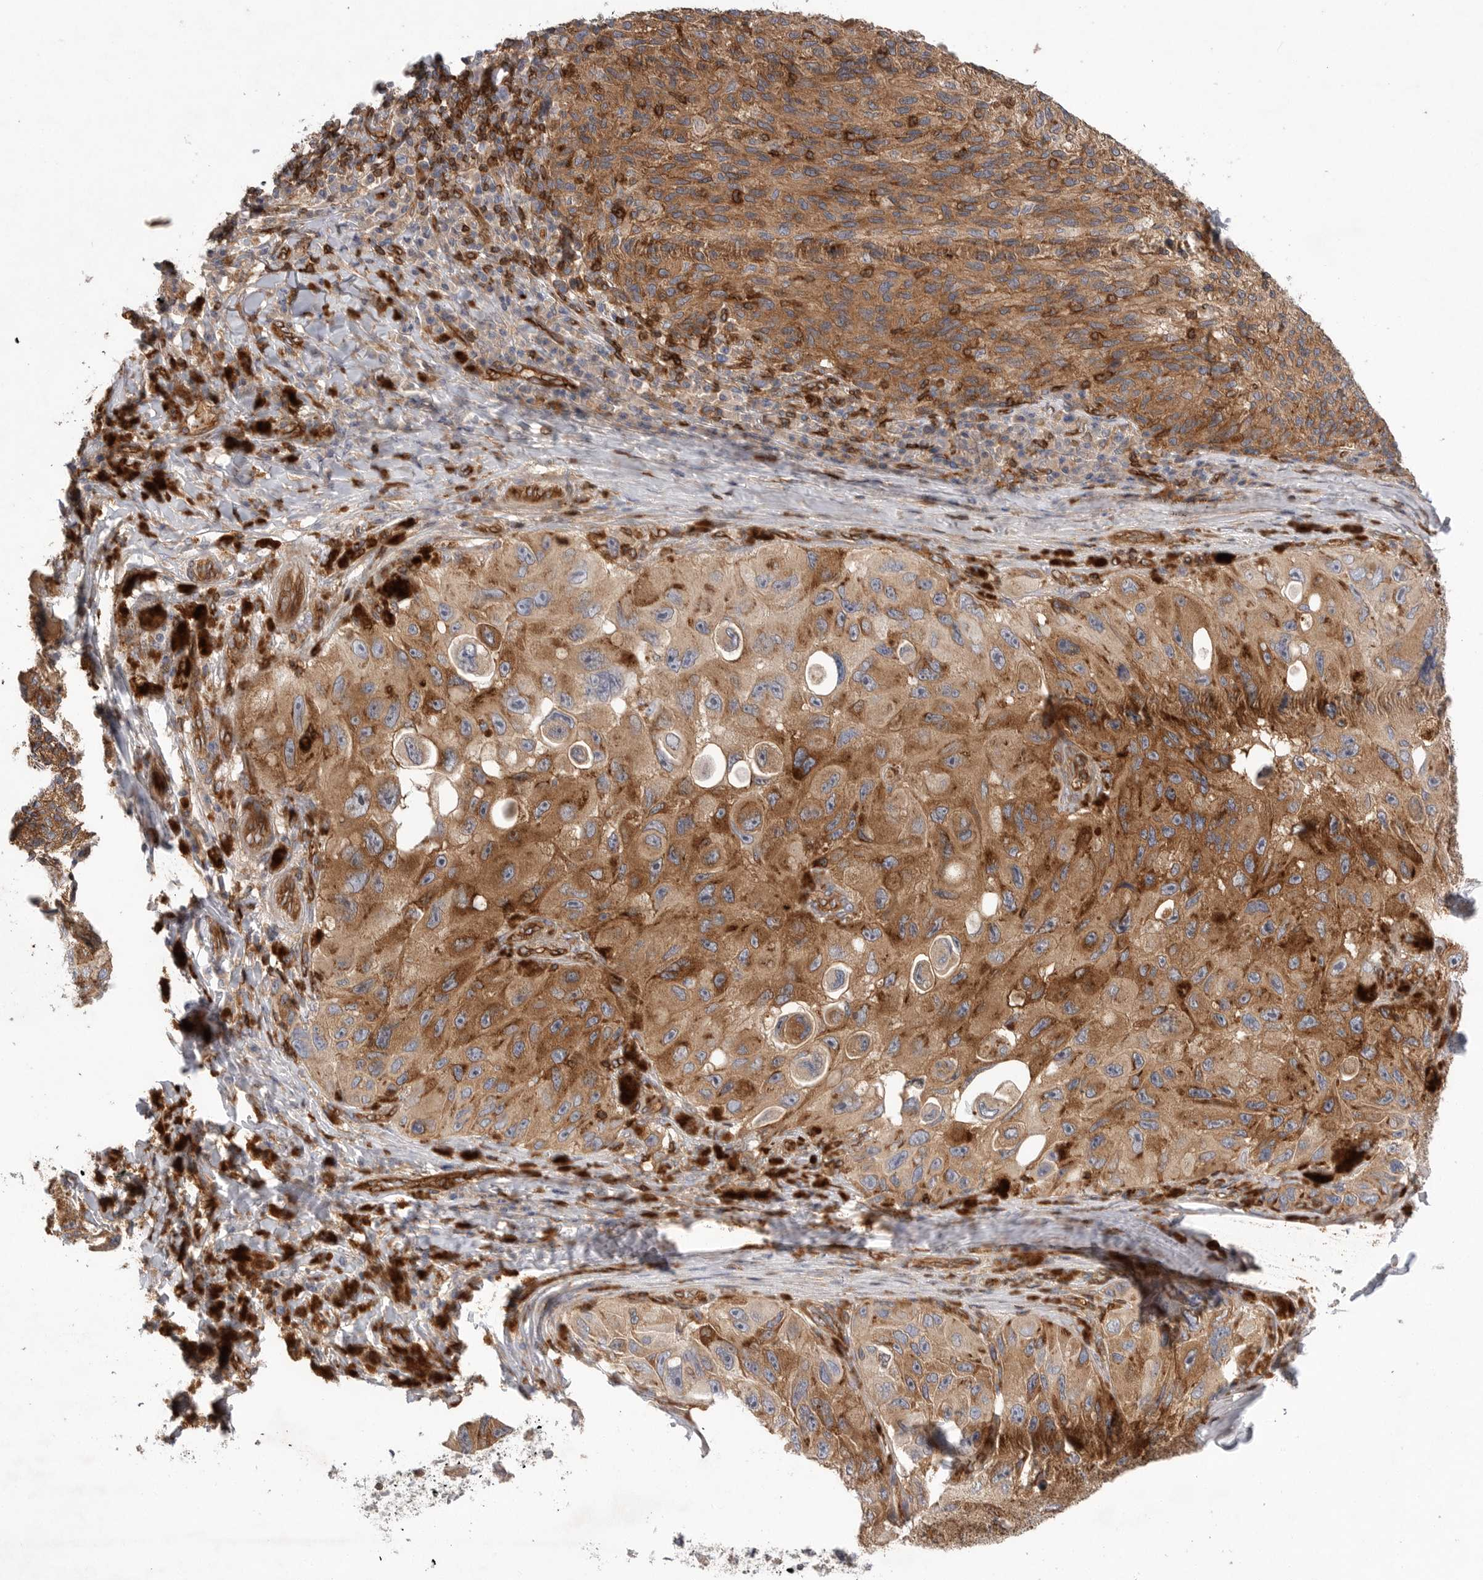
{"staining": {"intensity": "strong", "quantity": ">75%", "location": "cytoplasmic/membranous"}, "tissue": "melanoma", "cell_type": "Tumor cells", "image_type": "cancer", "snomed": [{"axis": "morphology", "description": "Malignant melanoma, NOS"}, {"axis": "topography", "description": "Skin"}], "caption": "Protein expression by IHC reveals strong cytoplasmic/membranous positivity in about >75% of tumor cells in malignant melanoma.", "gene": "PRKCH", "patient": {"sex": "female", "age": 73}}